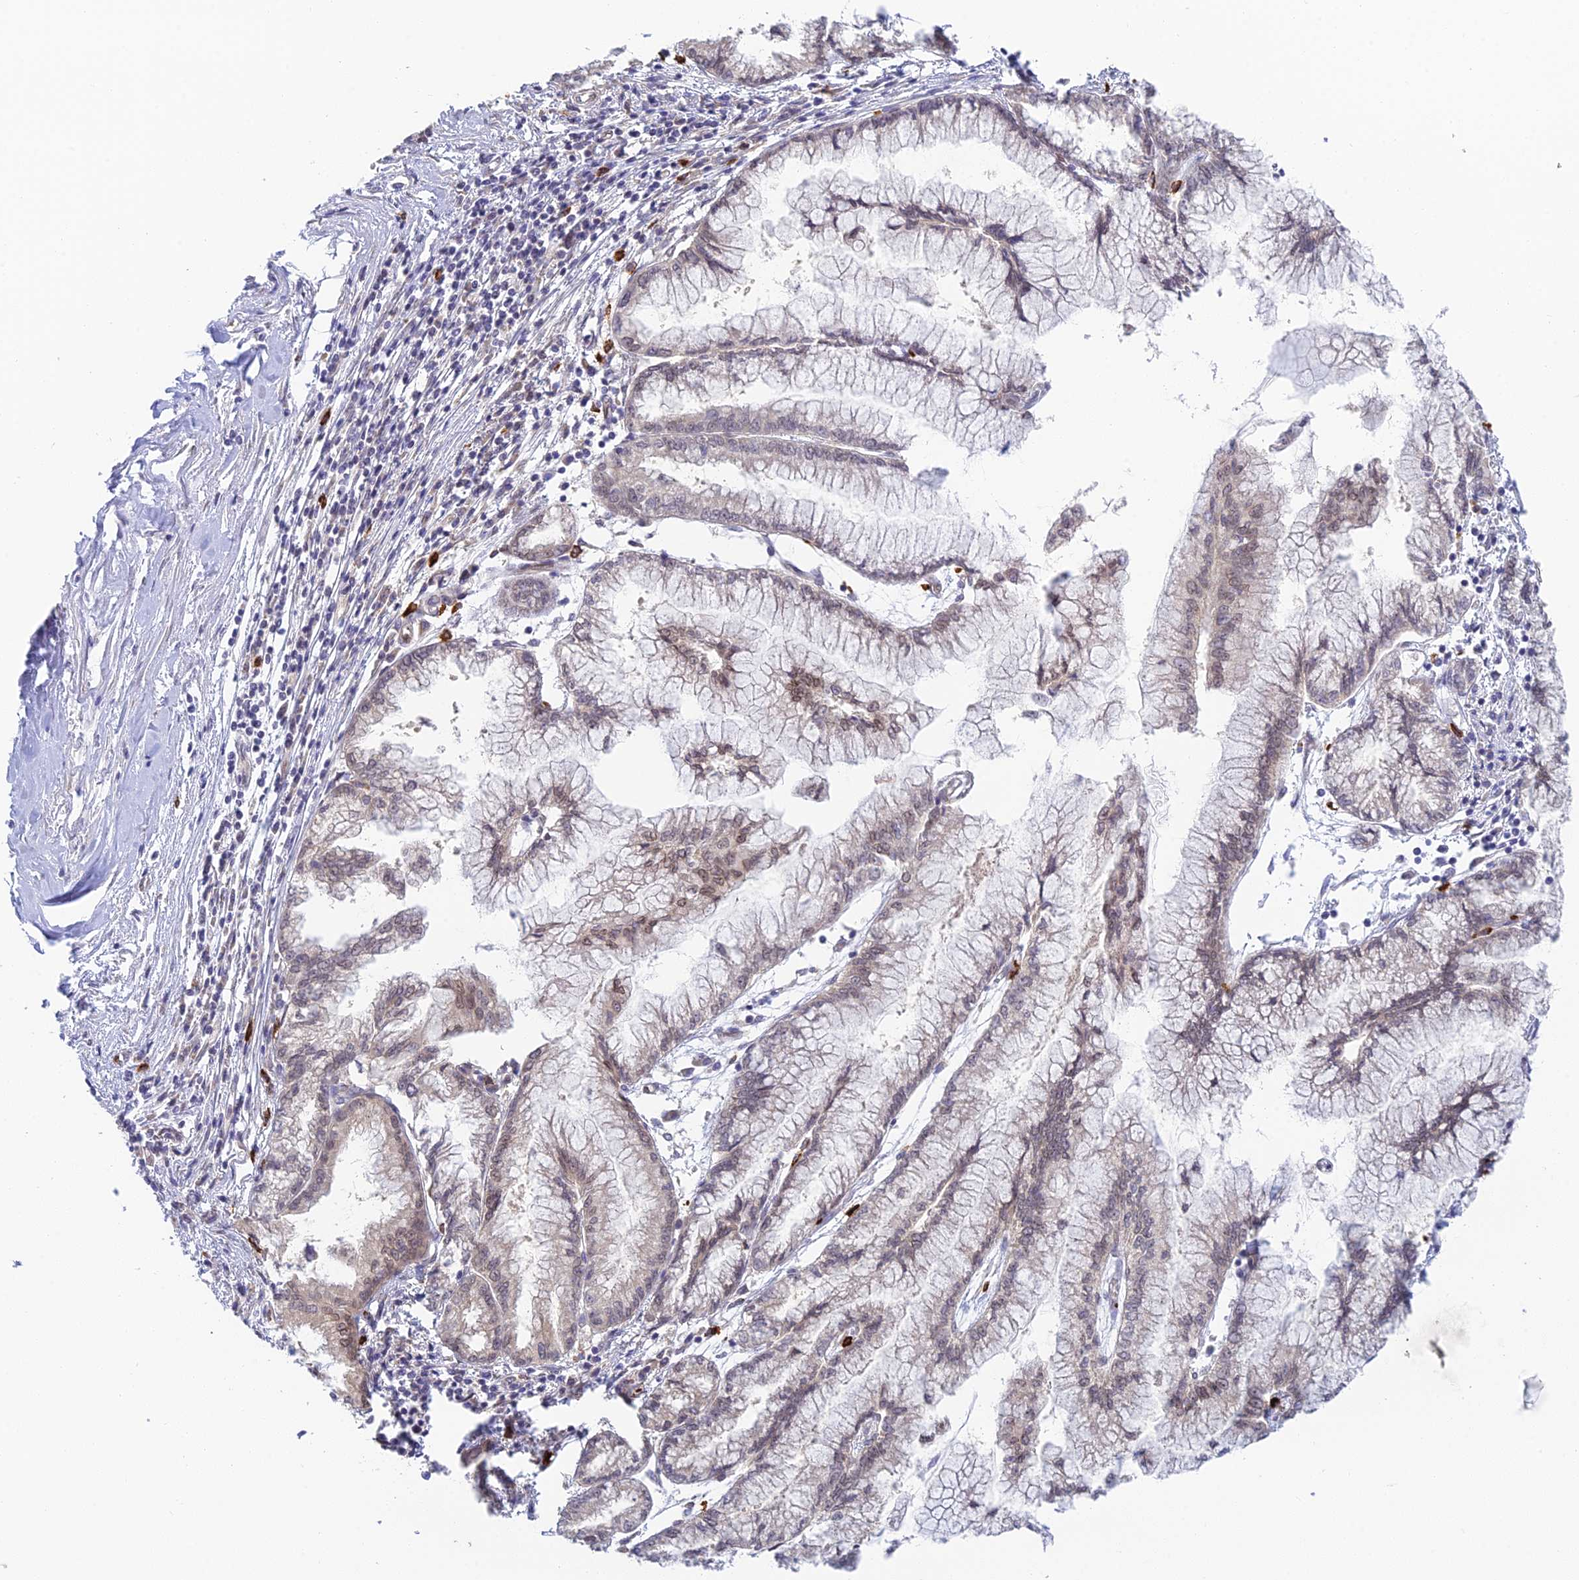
{"staining": {"intensity": "moderate", "quantity": "<25%", "location": "nuclear"}, "tissue": "pancreatic cancer", "cell_type": "Tumor cells", "image_type": "cancer", "snomed": [{"axis": "morphology", "description": "Adenocarcinoma, NOS"}, {"axis": "topography", "description": "Pancreas"}], "caption": "Moderate nuclear protein expression is present in approximately <25% of tumor cells in pancreatic cancer (adenocarcinoma). The protein is stained brown, and the nuclei are stained in blue (DAB (3,3'-diaminobenzidine) IHC with brightfield microscopy, high magnification).", "gene": "SKIC8", "patient": {"sex": "male", "age": 73}}